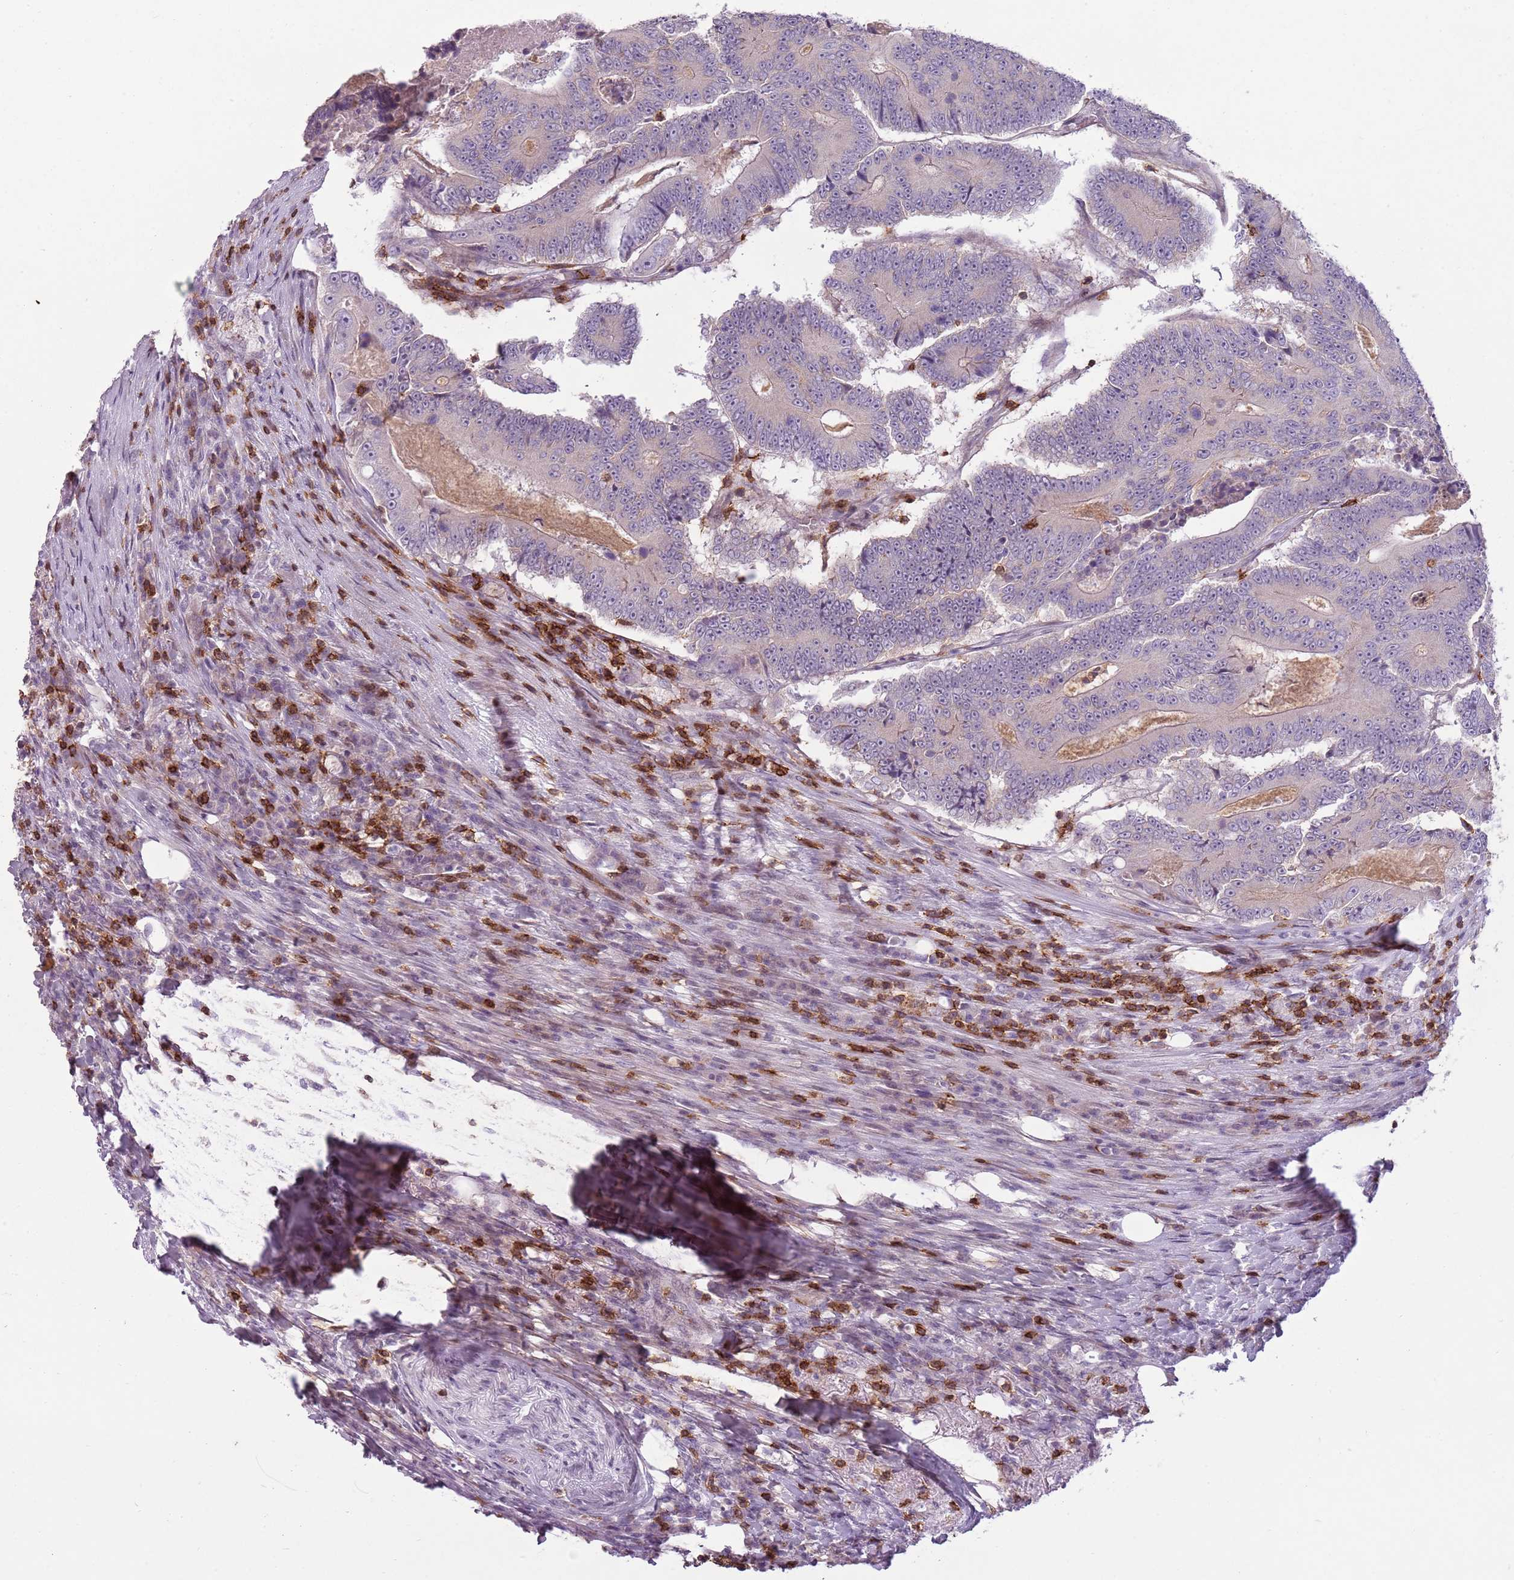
{"staining": {"intensity": "negative", "quantity": "none", "location": "none"}, "tissue": "colorectal cancer", "cell_type": "Tumor cells", "image_type": "cancer", "snomed": [{"axis": "morphology", "description": "Adenocarcinoma, NOS"}, {"axis": "topography", "description": "Colon"}], "caption": "High magnification brightfield microscopy of adenocarcinoma (colorectal) stained with DAB (brown) and counterstained with hematoxylin (blue): tumor cells show no significant expression.", "gene": "ZNF583", "patient": {"sex": "male", "age": 83}}